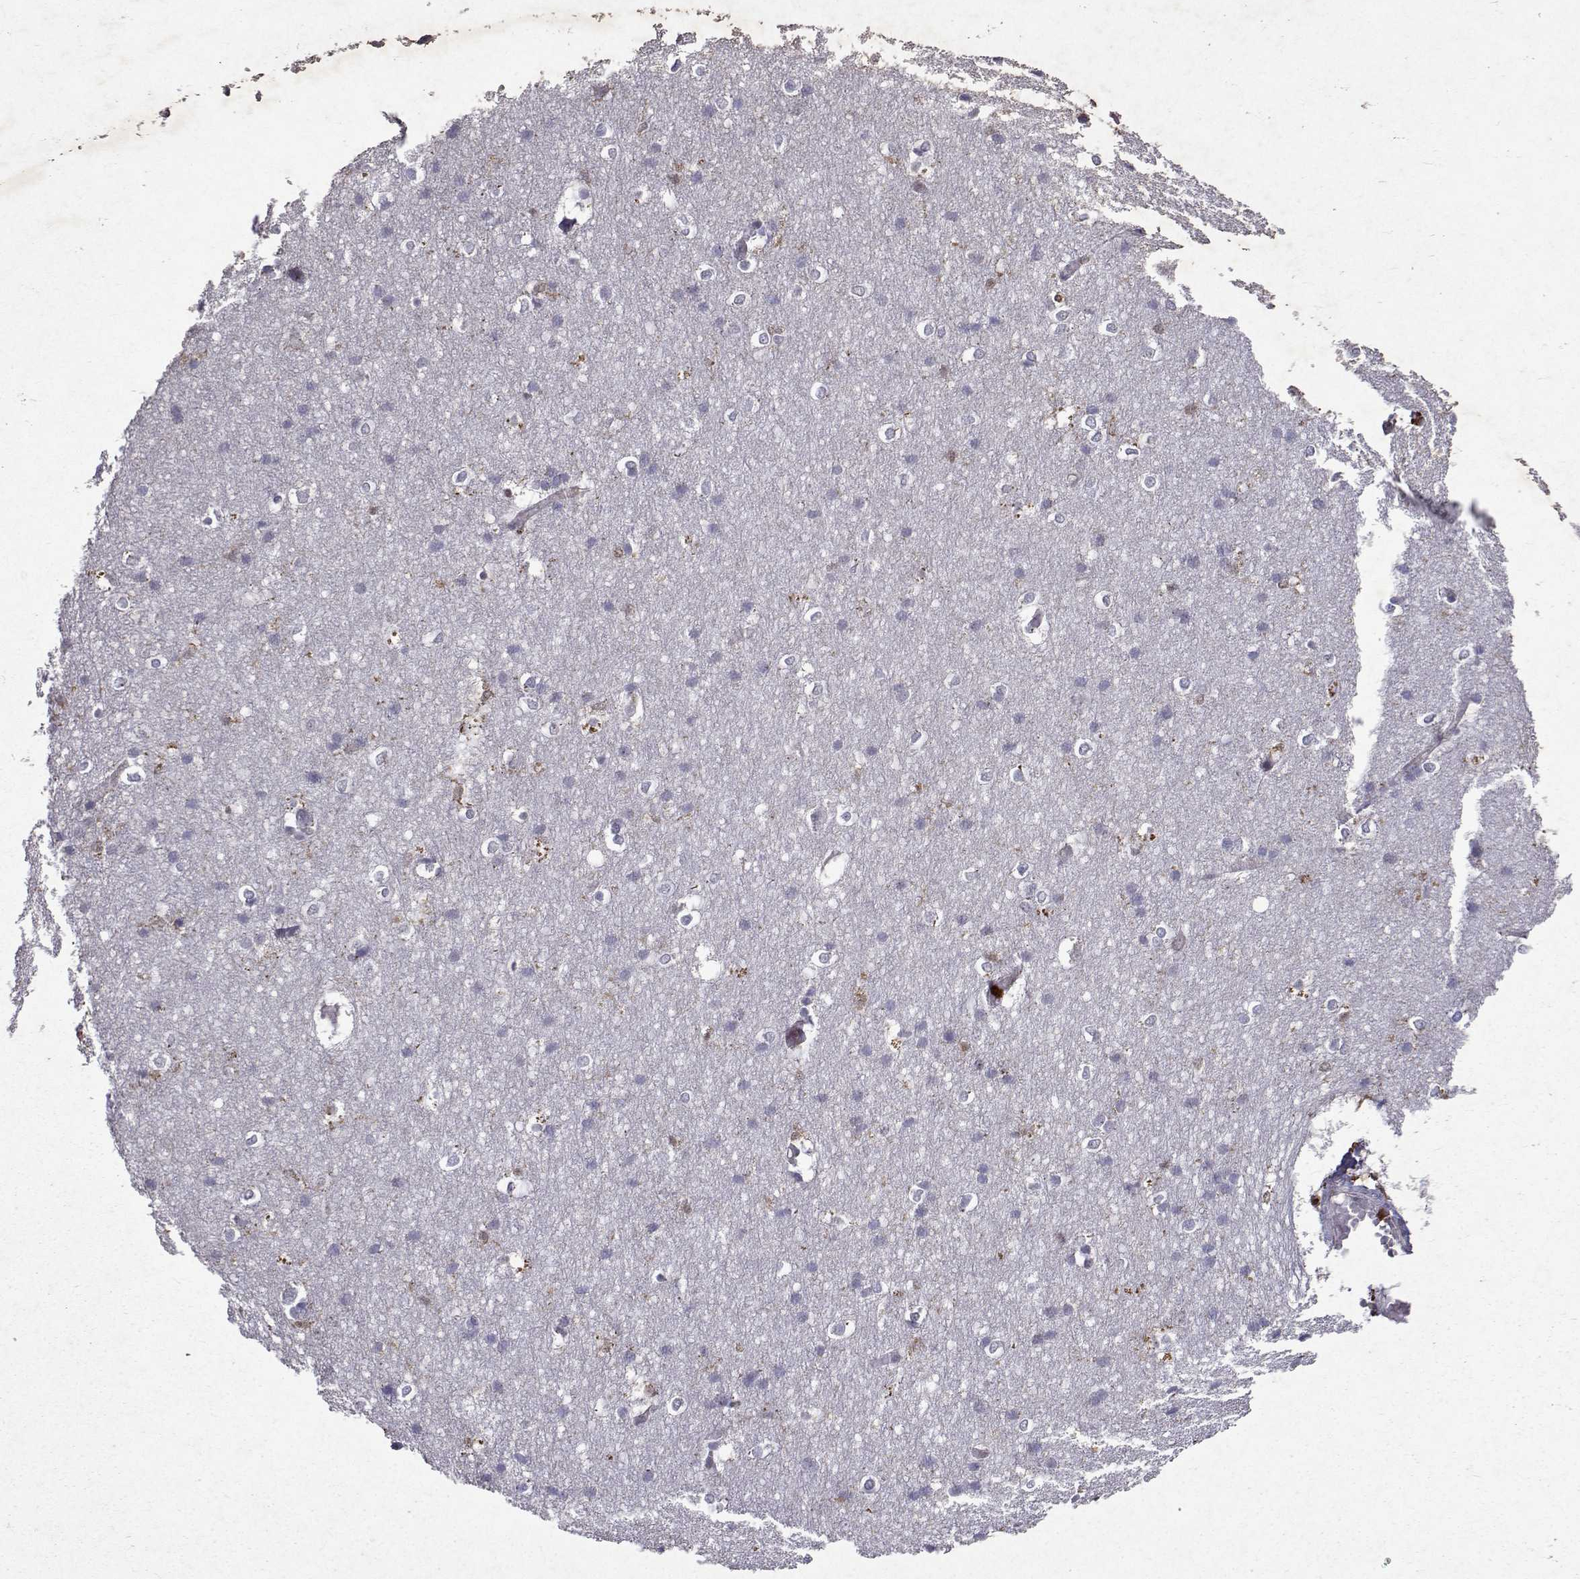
{"staining": {"intensity": "negative", "quantity": "none", "location": "none"}, "tissue": "cerebral cortex", "cell_type": "Endothelial cells", "image_type": "normal", "snomed": [{"axis": "morphology", "description": "Normal tissue, NOS"}, {"axis": "topography", "description": "Cerebral cortex"}], "caption": "Immunohistochemical staining of unremarkable human cerebral cortex shows no significant positivity in endothelial cells. (DAB immunohistochemistry with hematoxylin counter stain).", "gene": "APAF1", "patient": {"sex": "male", "age": 37}}